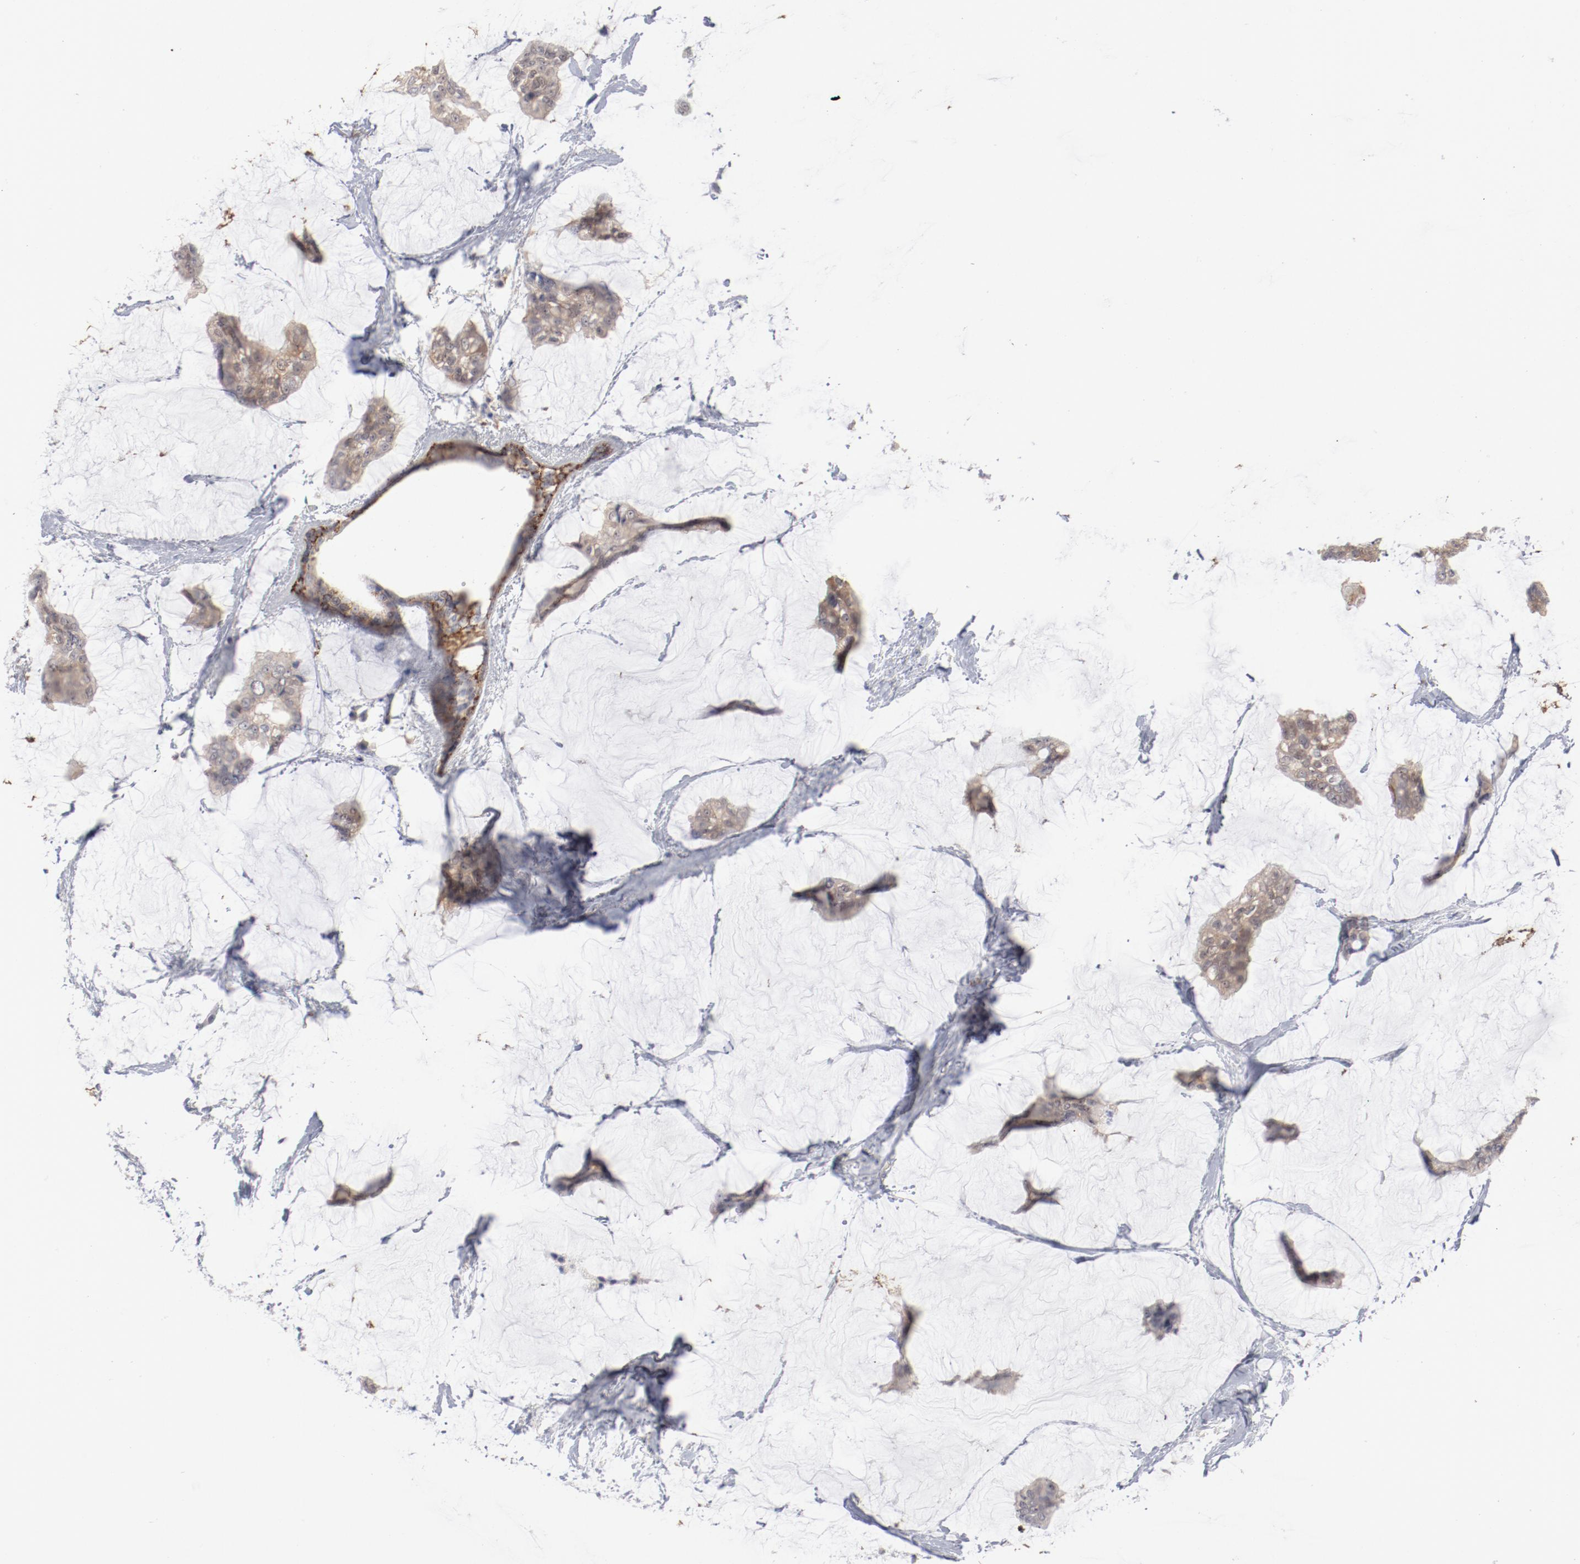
{"staining": {"intensity": "moderate", "quantity": "25%-75%", "location": "cytoplasmic/membranous"}, "tissue": "breast cancer", "cell_type": "Tumor cells", "image_type": "cancer", "snomed": [{"axis": "morphology", "description": "Duct carcinoma"}, {"axis": "topography", "description": "Breast"}], "caption": "Immunohistochemical staining of human breast intraductal carcinoma demonstrates medium levels of moderate cytoplasmic/membranous positivity in about 25%-75% of tumor cells.", "gene": "SH3BGR", "patient": {"sex": "female", "age": 93}}